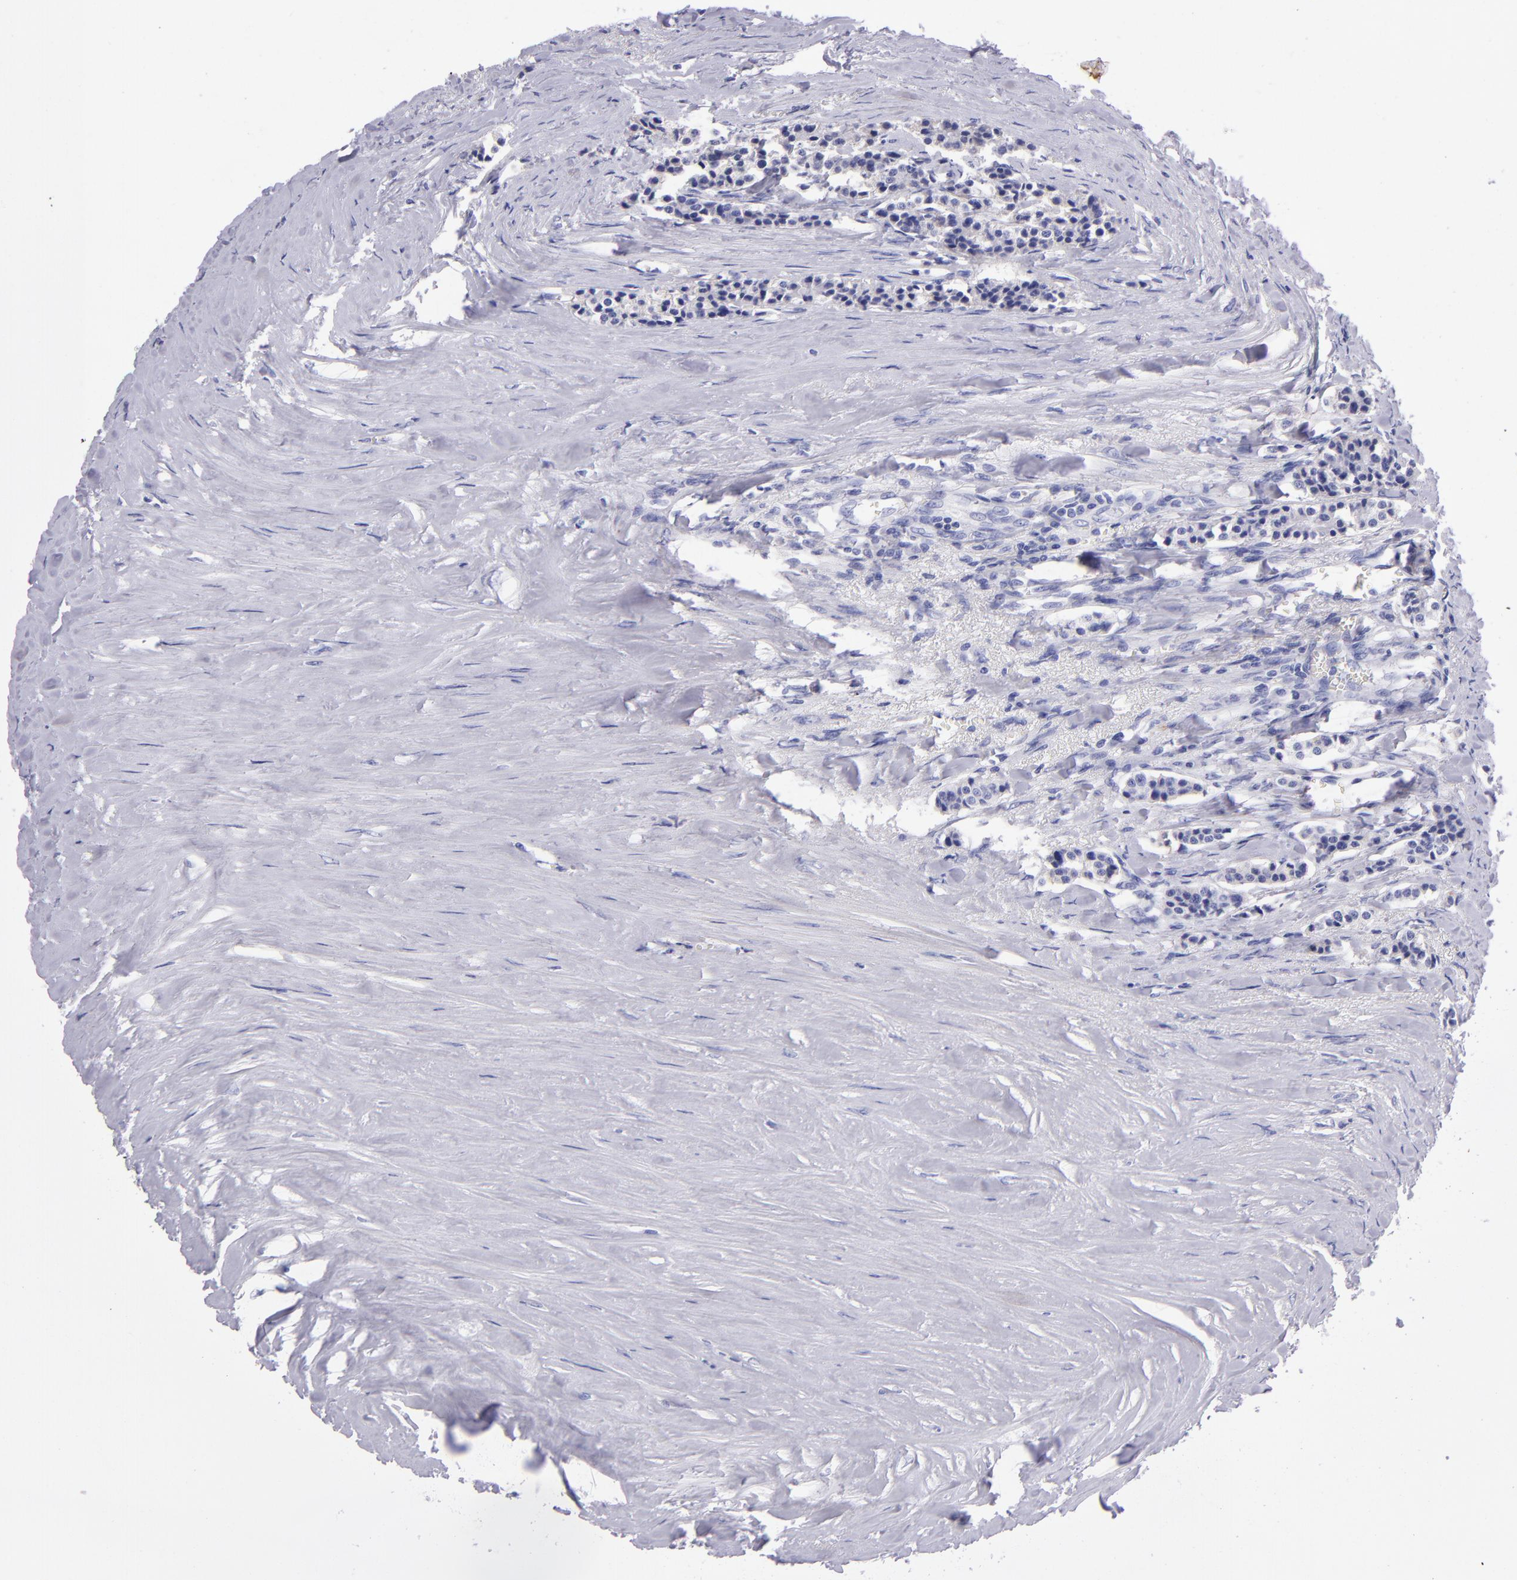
{"staining": {"intensity": "negative", "quantity": "none", "location": "none"}, "tissue": "carcinoid", "cell_type": "Tumor cells", "image_type": "cancer", "snomed": [{"axis": "morphology", "description": "Carcinoid, malignant, NOS"}, {"axis": "topography", "description": "Small intestine"}], "caption": "High magnification brightfield microscopy of carcinoid stained with DAB (3,3'-diaminobenzidine) (brown) and counterstained with hematoxylin (blue): tumor cells show no significant staining.", "gene": "TYRP1", "patient": {"sex": "male", "age": 63}}